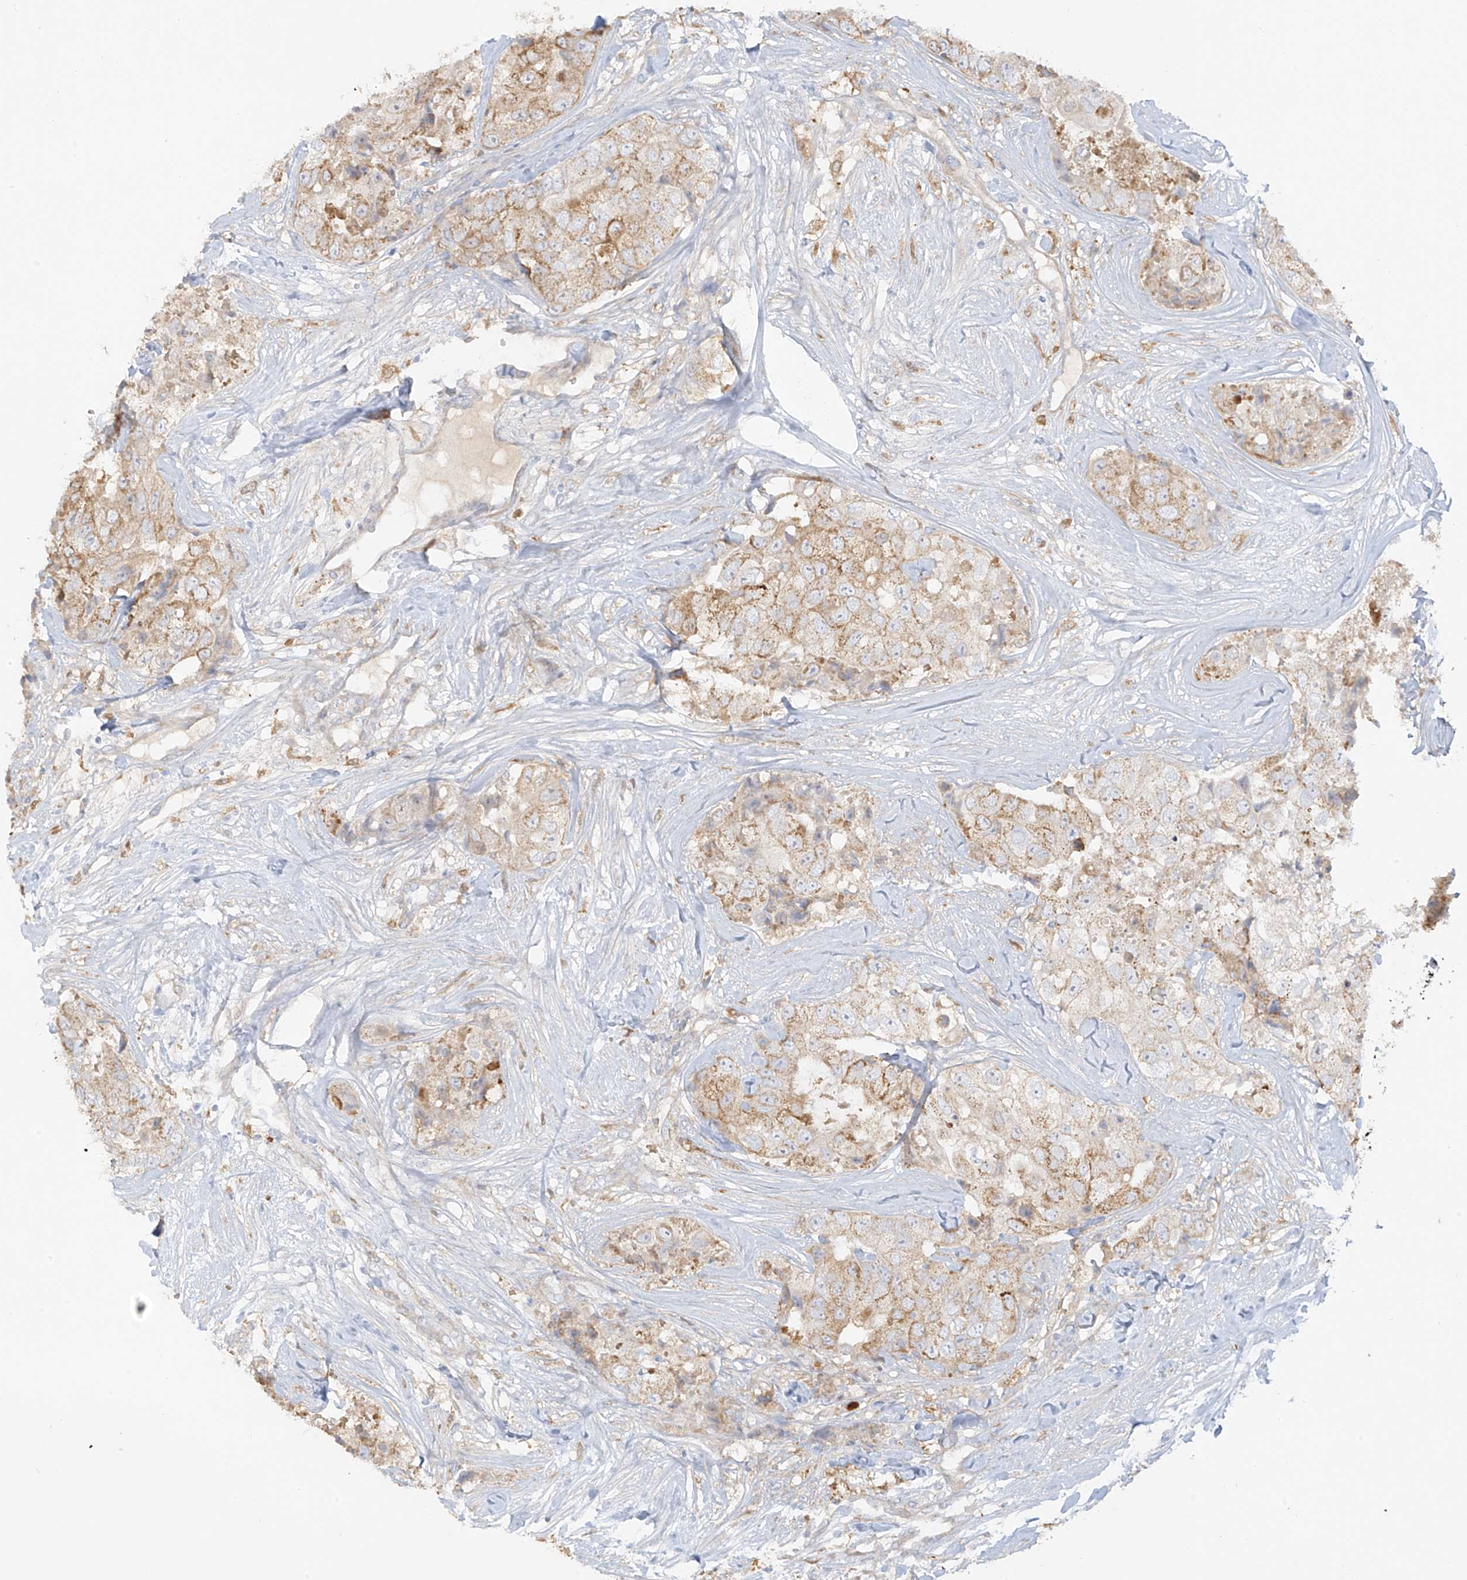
{"staining": {"intensity": "moderate", "quantity": "25%-75%", "location": "cytoplasmic/membranous"}, "tissue": "breast cancer", "cell_type": "Tumor cells", "image_type": "cancer", "snomed": [{"axis": "morphology", "description": "Duct carcinoma"}, {"axis": "topography", "description": "Breast"}], "caption": "This micrograph demonstrates immunohistochemistry (IHC) staining of breast intraductal carcinoma, with medium moderate cytoplasmic/membranous staining in approximately 25%-75% of tumor cells.", "gene": "UPK1B", "patient": {"sex": "female", "age": 62}}